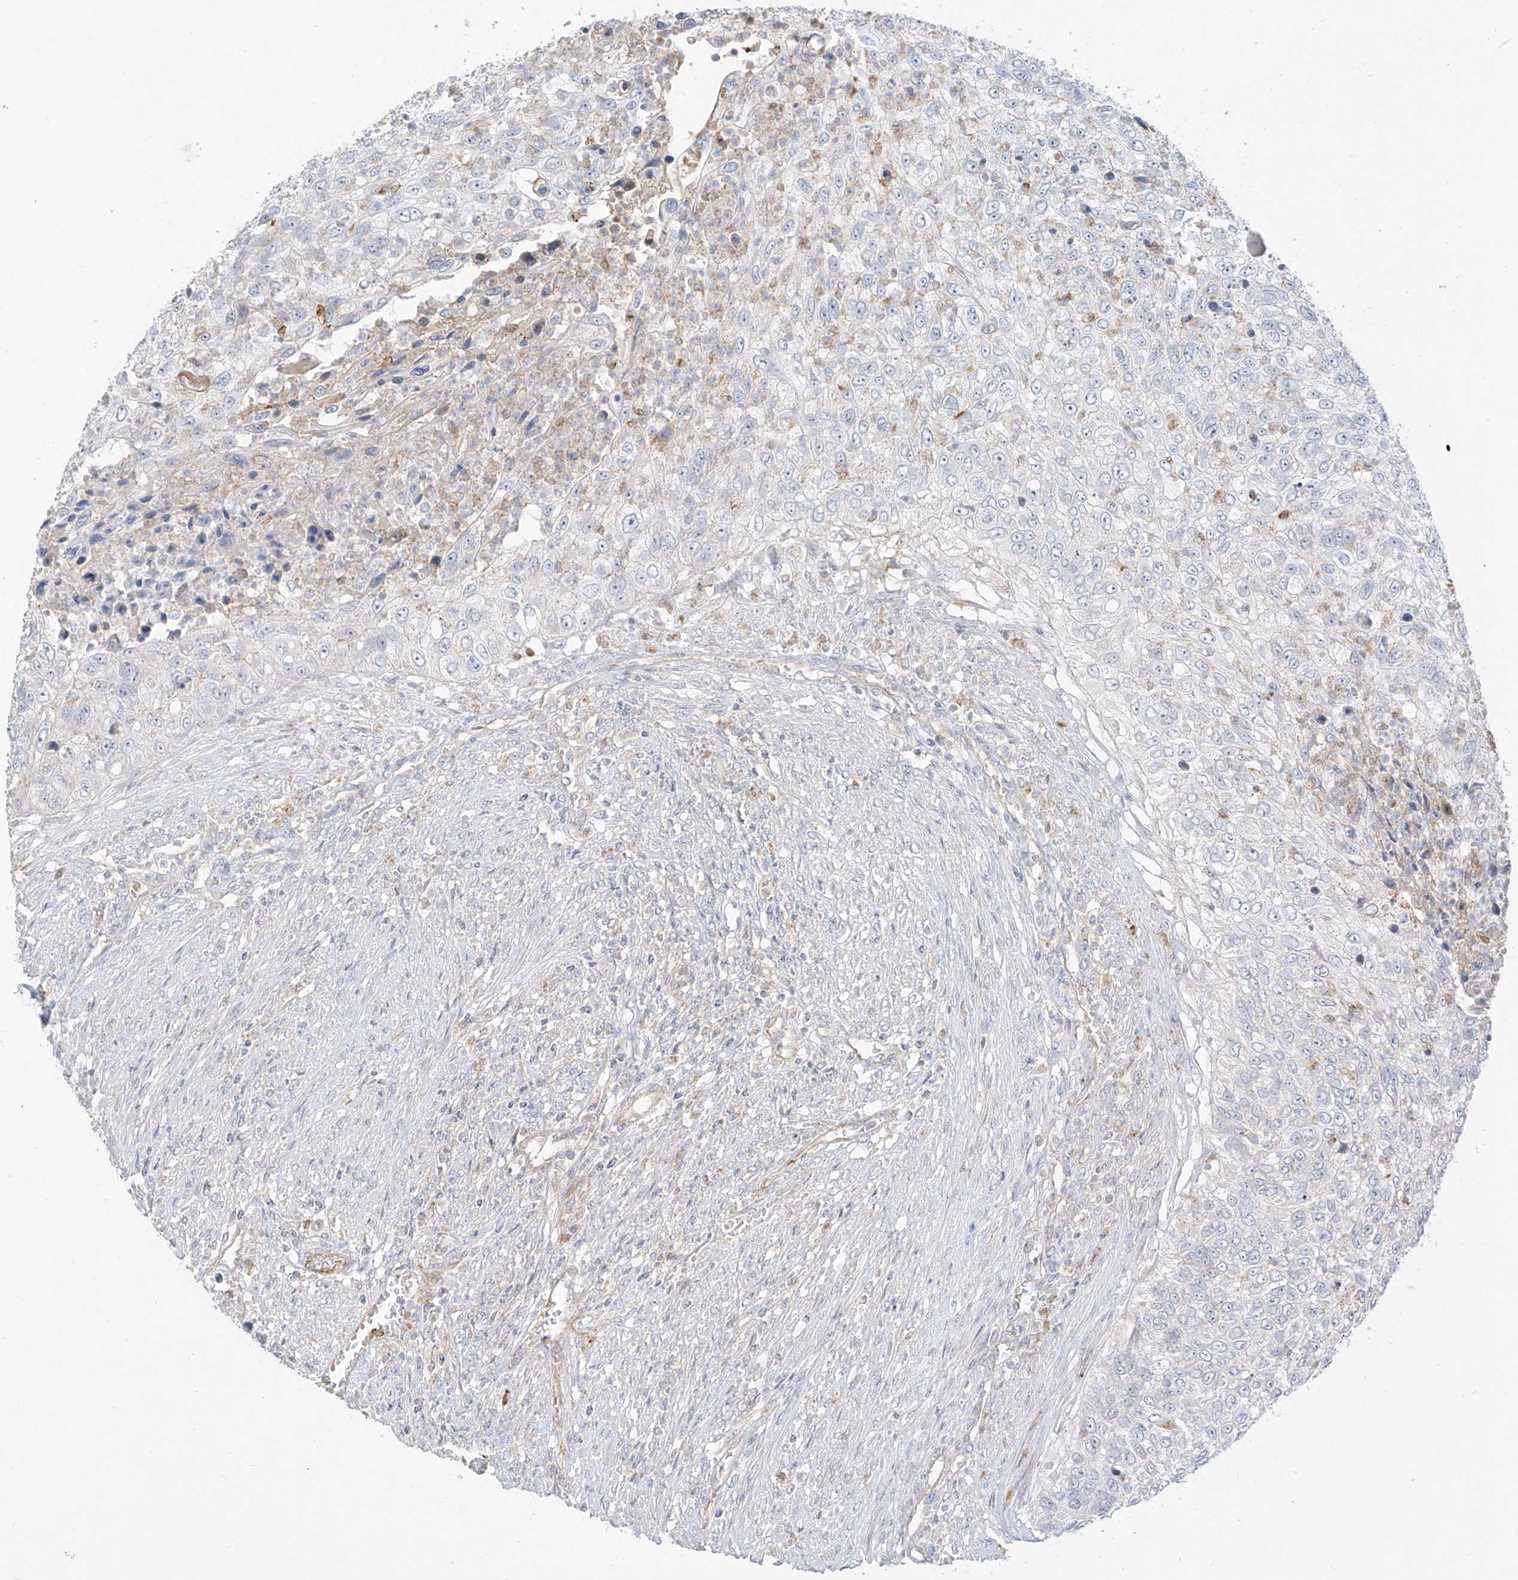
{"staining": {"intensity": "negative", "quantity": "none", "location": "none"}, "tissue": "urothelial cancer", "cell_type": "Tumor cells", "image_type": "cancer", "snomed": [{"axis": "morphology", "description": "Urothelial carcinoma, High grade"}, {"axis": "topography", "description": "Urinary bladder"}], "caption": "There is no significant staining in tumor cells of urothelial cancer. Nuclei are stained in blue.", "gene": "C2orf42", "patient": {"sex": "female", "age": 60}}